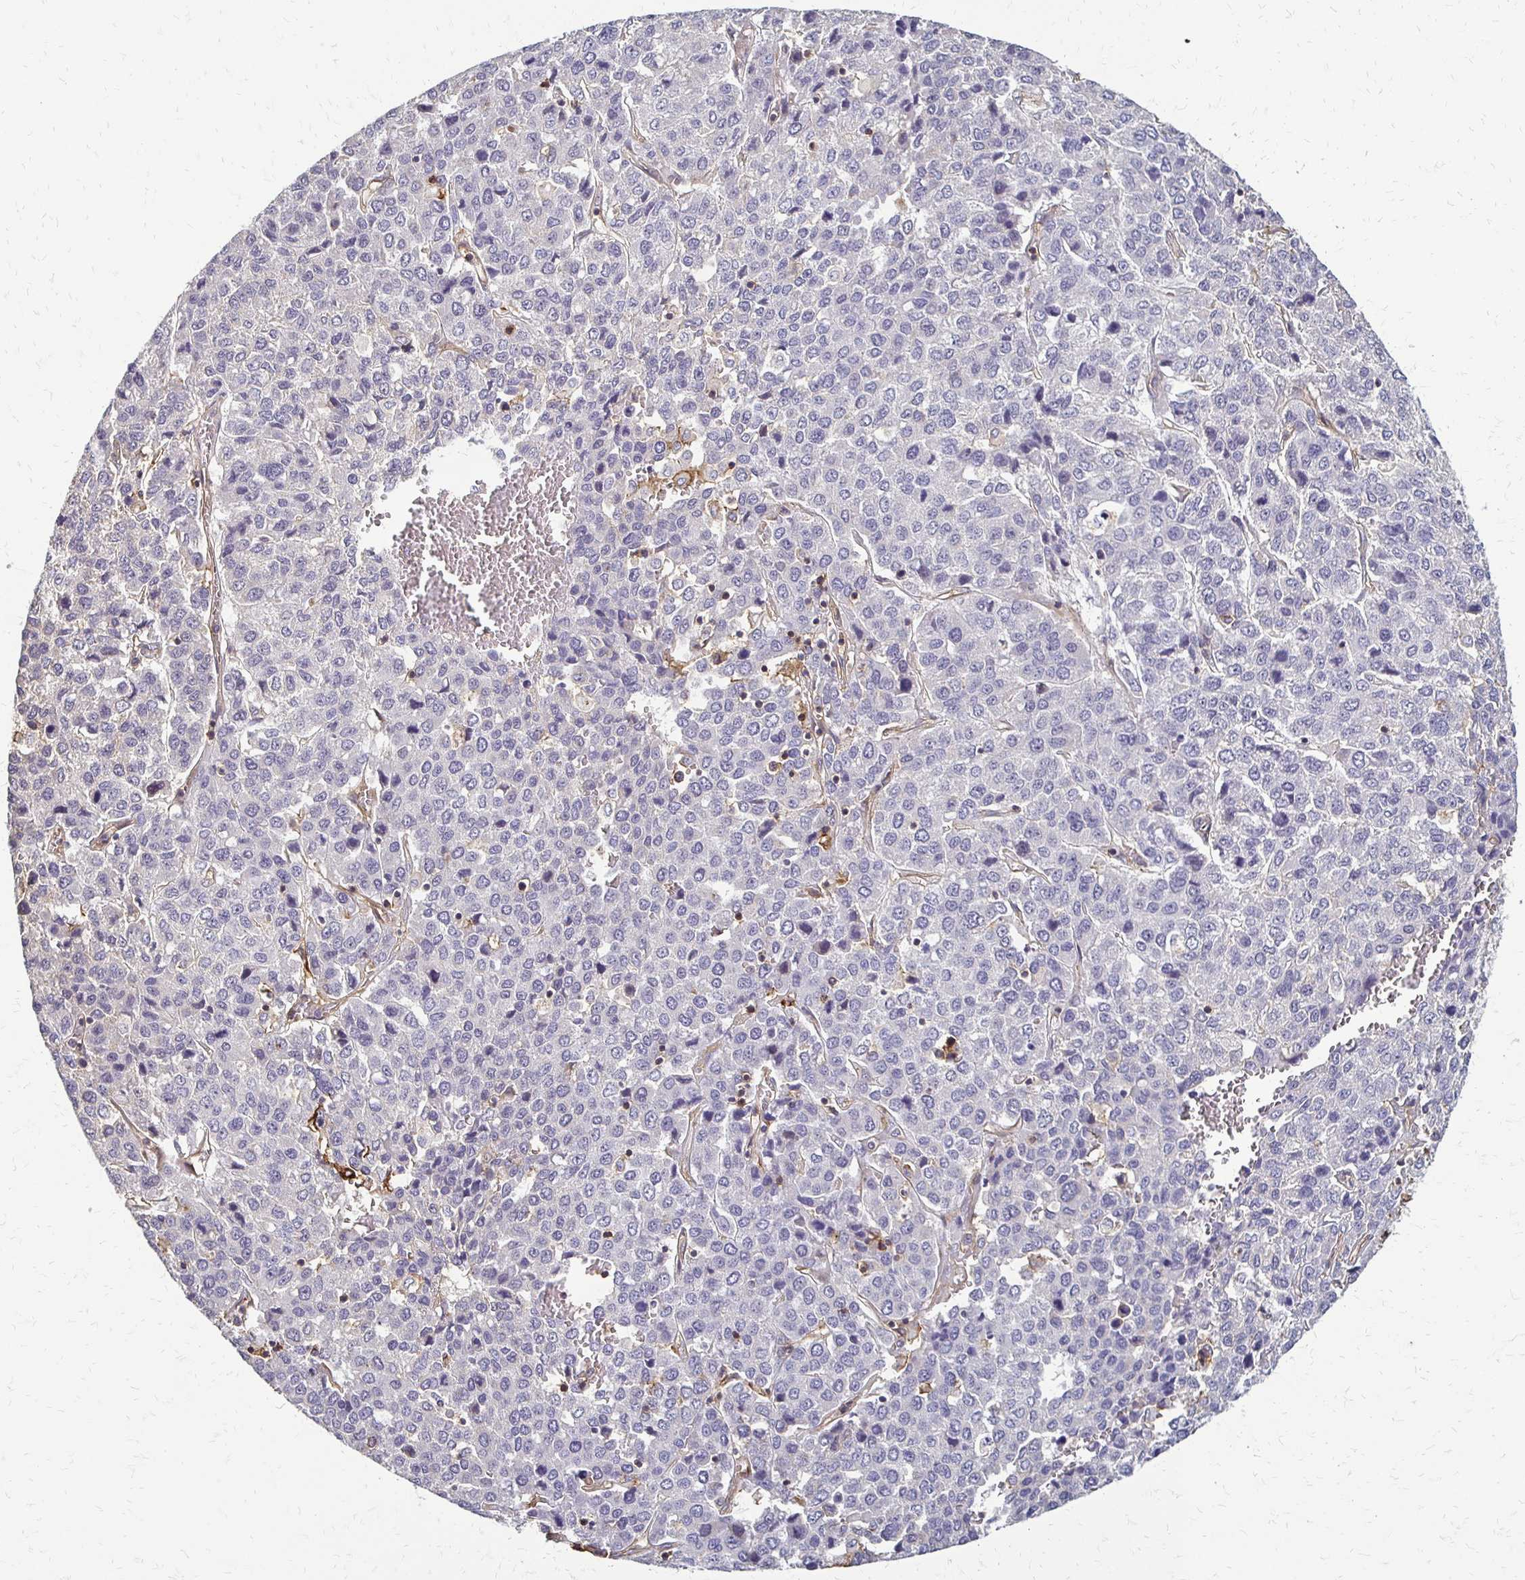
{"staining": {"intensity": "negative", "quantity": "none", "location": "none"}, "tissue": "liver cancer", "cell_type": "Tumor cells", "image_type": "cancer", "snomed": [{"axis": "morphology", "description": "Carcinoma, Hepatocellular, NOS"}, {"axis": "topography", "description": "Liver"}], "caption": "This is an IHC micrograph of liver cancer (hepatocellular carcinoma). There is no staining in tumor cells.", "gene": "SLC9A9", "patient": {"sex": "male", "age": 69}}